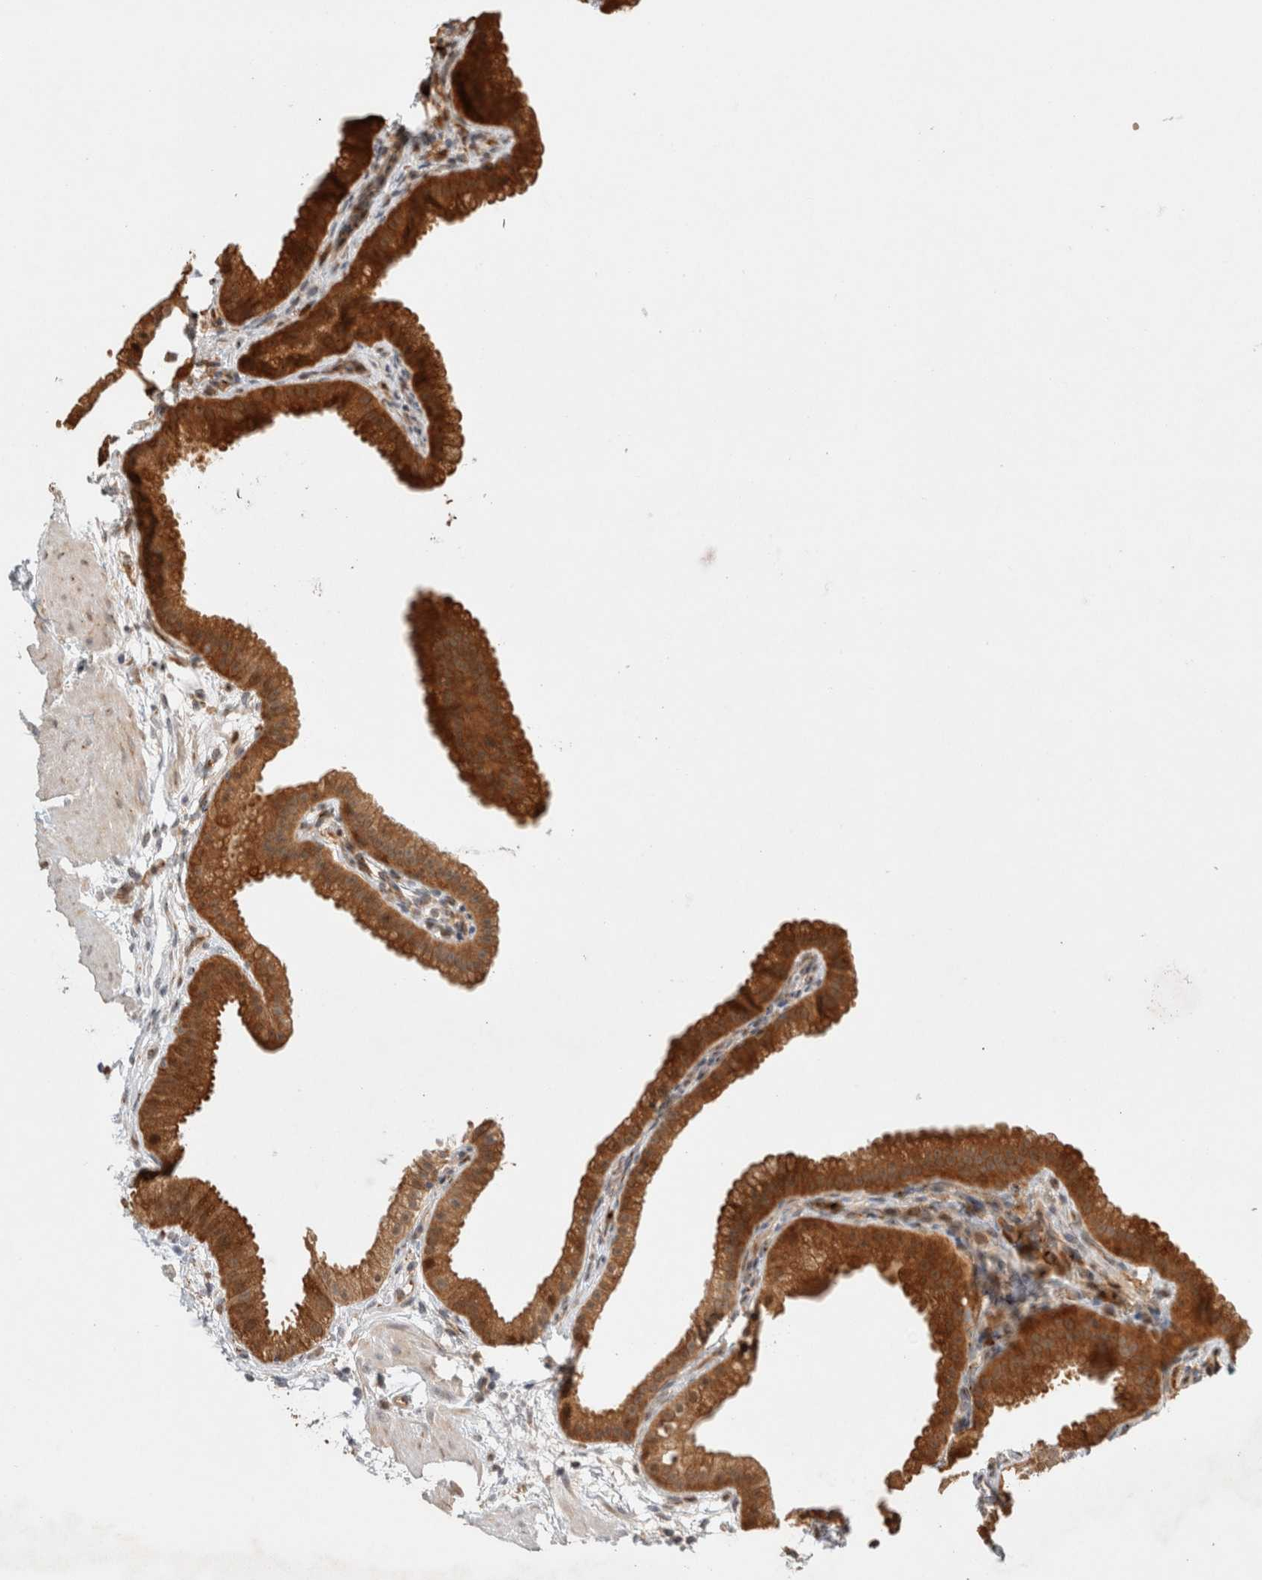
{"staining": {"intensity": "strong", "quantity": ">75%", "location": "cytoplasmic/membranous,nuclear"}, "tissue": "gallbladder", "cell_type": "Glandular cells", "image_type": "normal", "snomed": [{"axis": "morphology", "description": "Normal tissue, NOS"}, {"axis": "topography", "description": "Gallbladder"}], "caption": "Human gallbladder stained with a brown dye displays strong cytoplasmic/membranous,nuclear positive expression in approximately >75% of glandular cells.", "gene": "OTUD6B", "patient": {"sex": "female", "age": 64}}